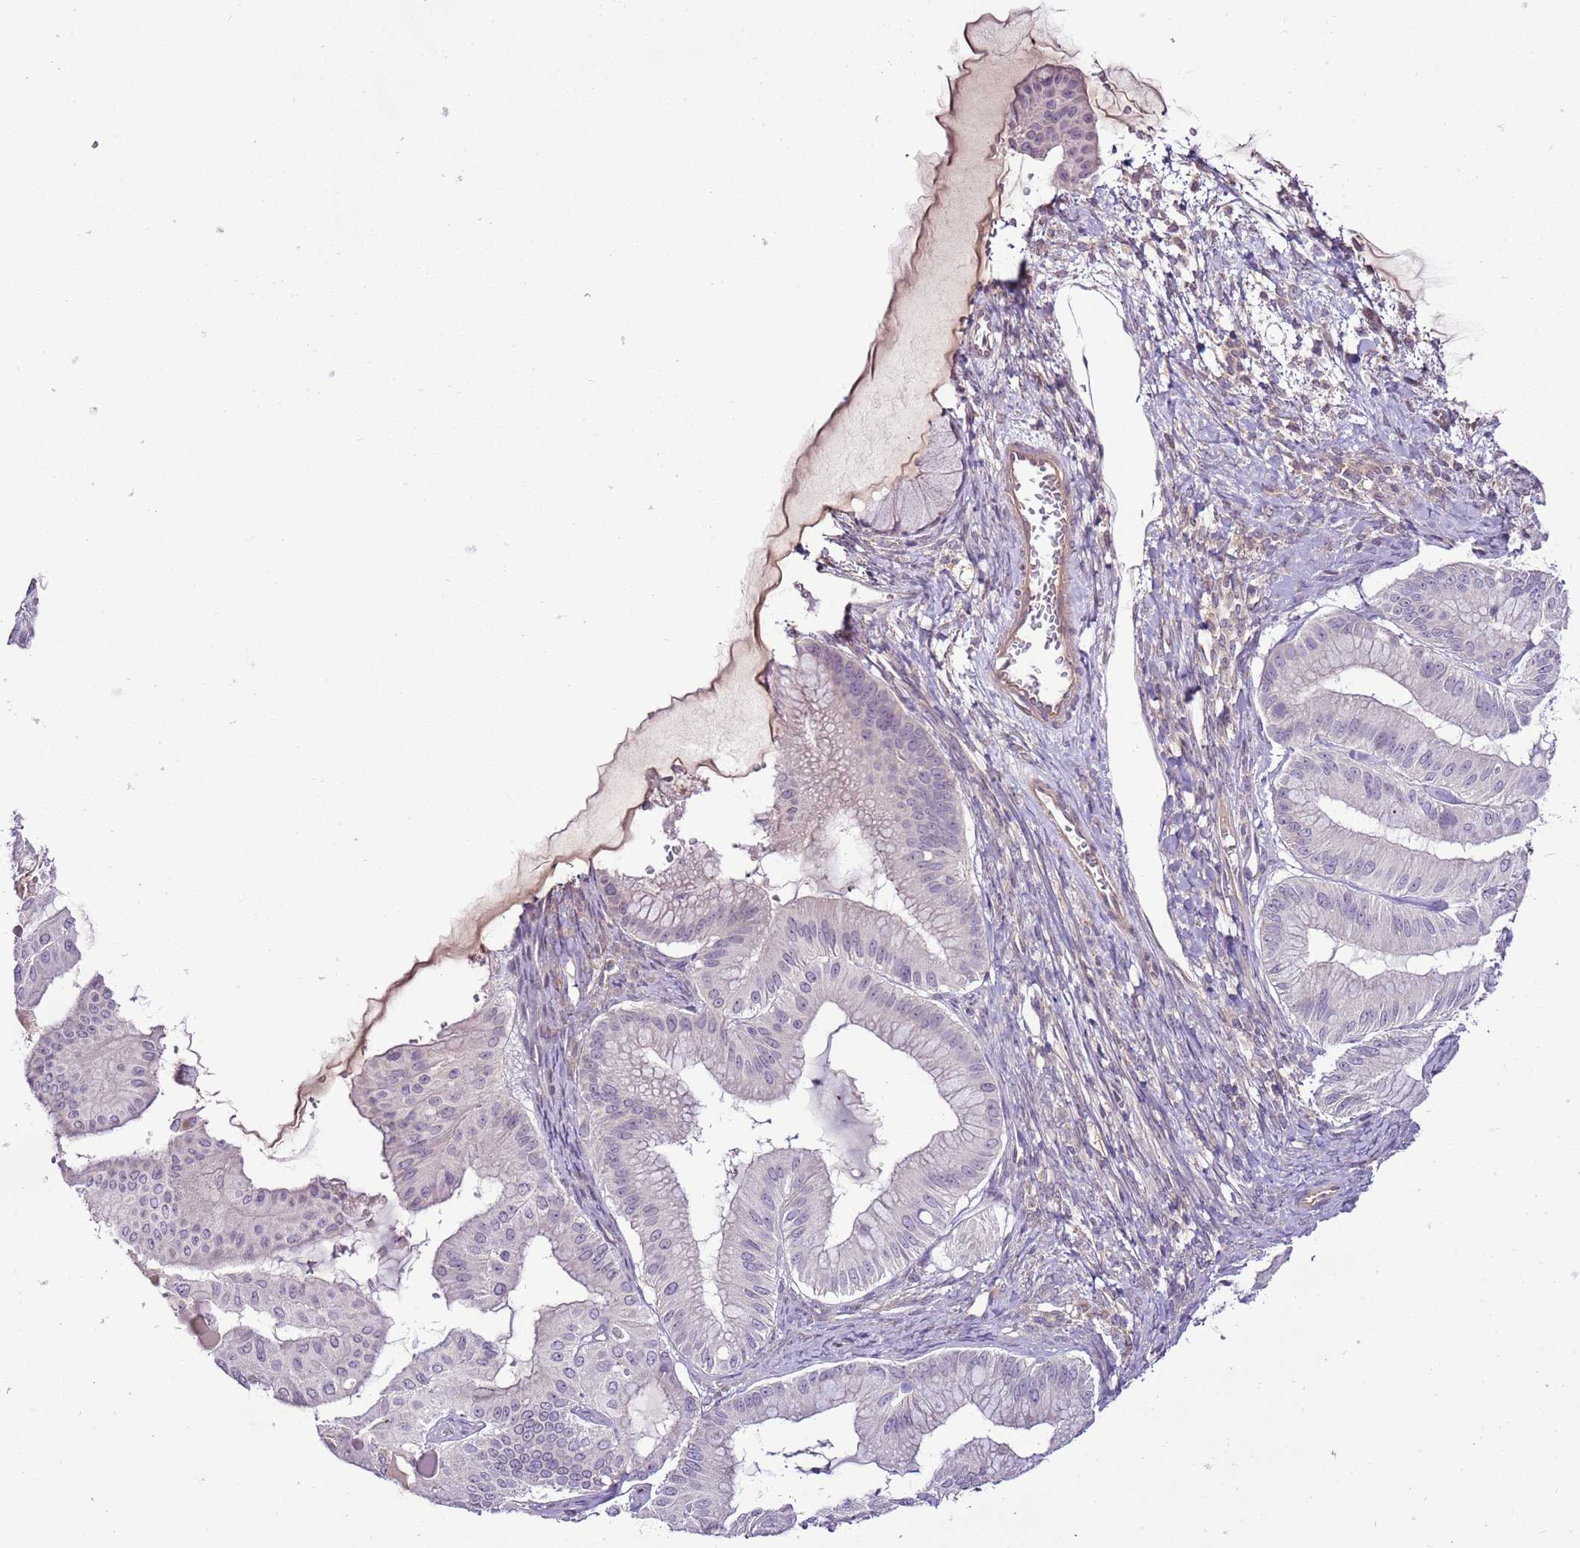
{"staining": {"intensity": "negative", "quantity": "none", "location": "none"}, "tissue": "ovarian cancer", "cell_type": "Tumor cells", "image_type": "cancer", "snomed": [{"axis": "morphology", "description": "Cystadenocarcinoma, mucinous, NOS"}, {"axis": "topography", "description": "Ovary"}], "caption": "The IHC micrograph has no significant staining in tumor cells of ovarian cancer (mucinous cystadenocarcinoma) tissue.", "gene": "CMKLR1", "patient": {"sex": "female", "age": 61}}